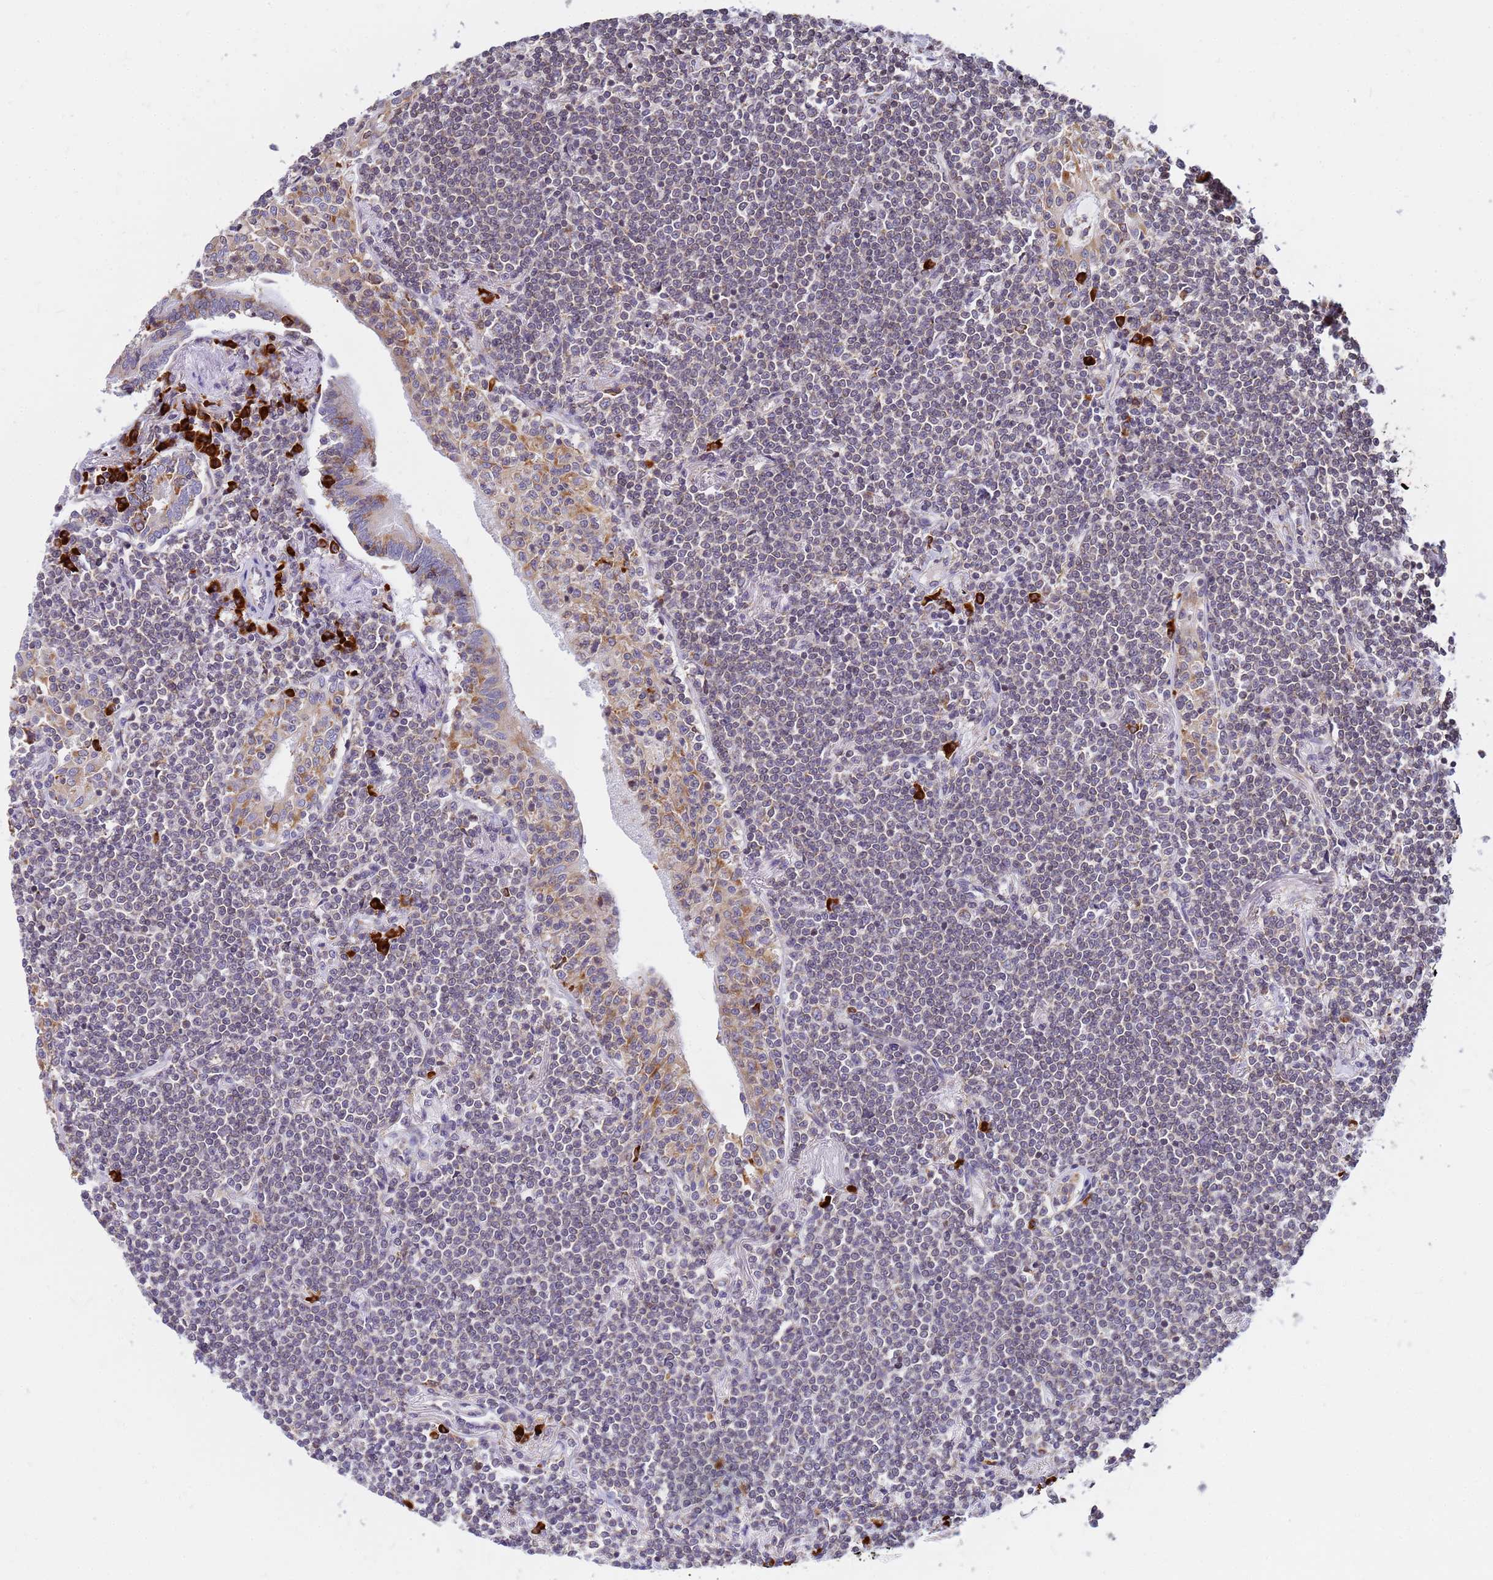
{"staining": {"intensity": "negative", "quantity": "none", "location": "none"}, "tissue": "lymphoma", "cell_type": "Tumor cells", "image_type": "cancer", "snomed": [{"axis": "morphology", "description": "Malignant lymphoma, non-Hodgkin's type, Low grade"}, {"axis": "topography", "description": "Lung"}], "caption": "Tumor cells are negative for protein expression in human low-grade malignant lymphoma, non-Hodgkin's type. (DAB (3,3'-diaminobenzidine) immunohistochemistry (IHC), high magnification).", "gene": "SSR4", "patient": {"sex": "female", "age": 71}}